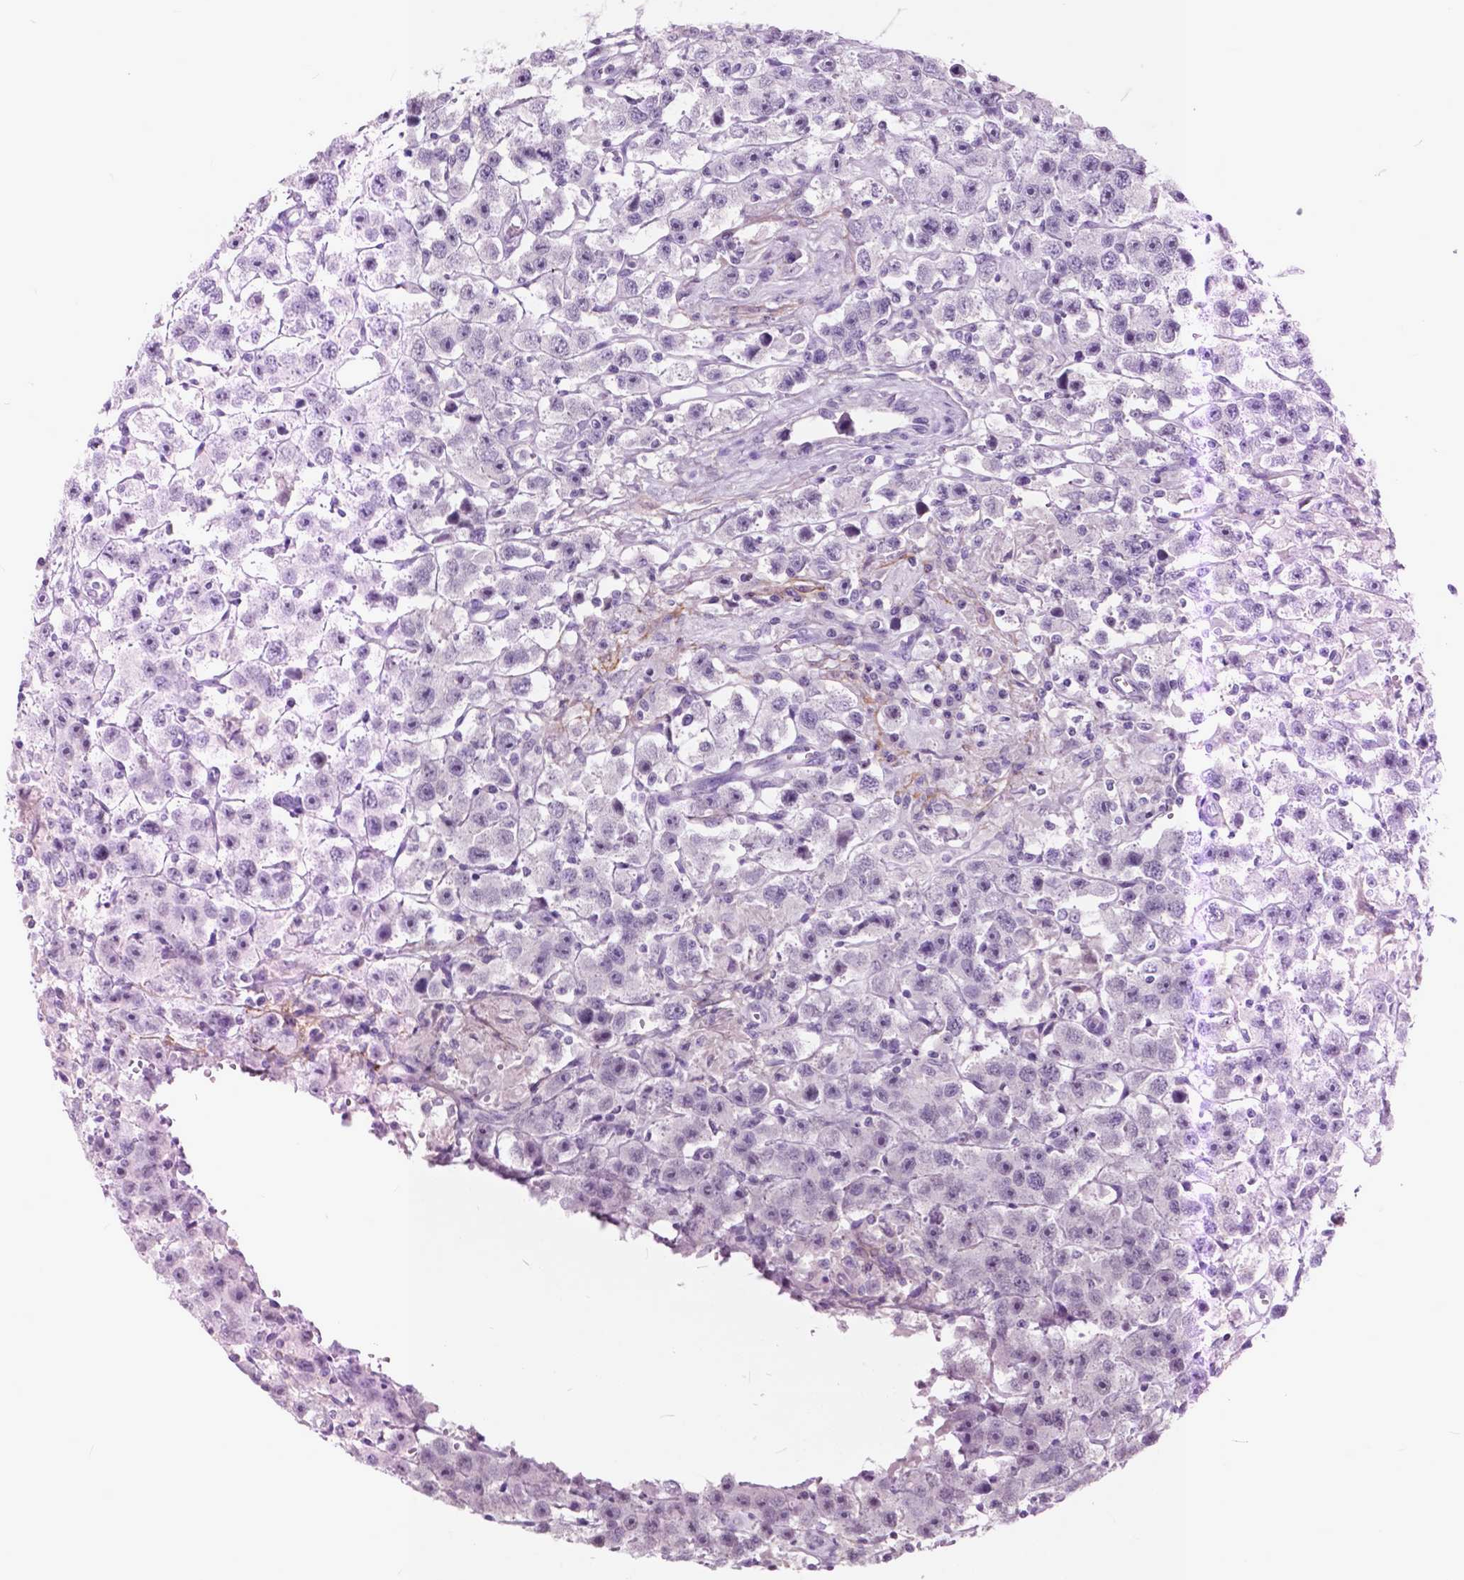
{"staining": {"intensity": "negative", "quantity": "none", "location": "none"}, "tissue": "testis cancer", "cell_type": "Tumor cells", "image_type": "cancer", "snomed": [{"axis": "morphology", "description": "Seminoma, NOS"}, {"axis": "topography", "description": "Testis"}], "caption": "A high-resolution photomicrograph shows immunohistochemistry staining of testis cancer, which exhibits no significant staining in tumor cells. (Immunohistochemistry, brightfield microscopy, high magnification).", "gene": "GDF9", "patient": {"sex": "male", "age": 45}}